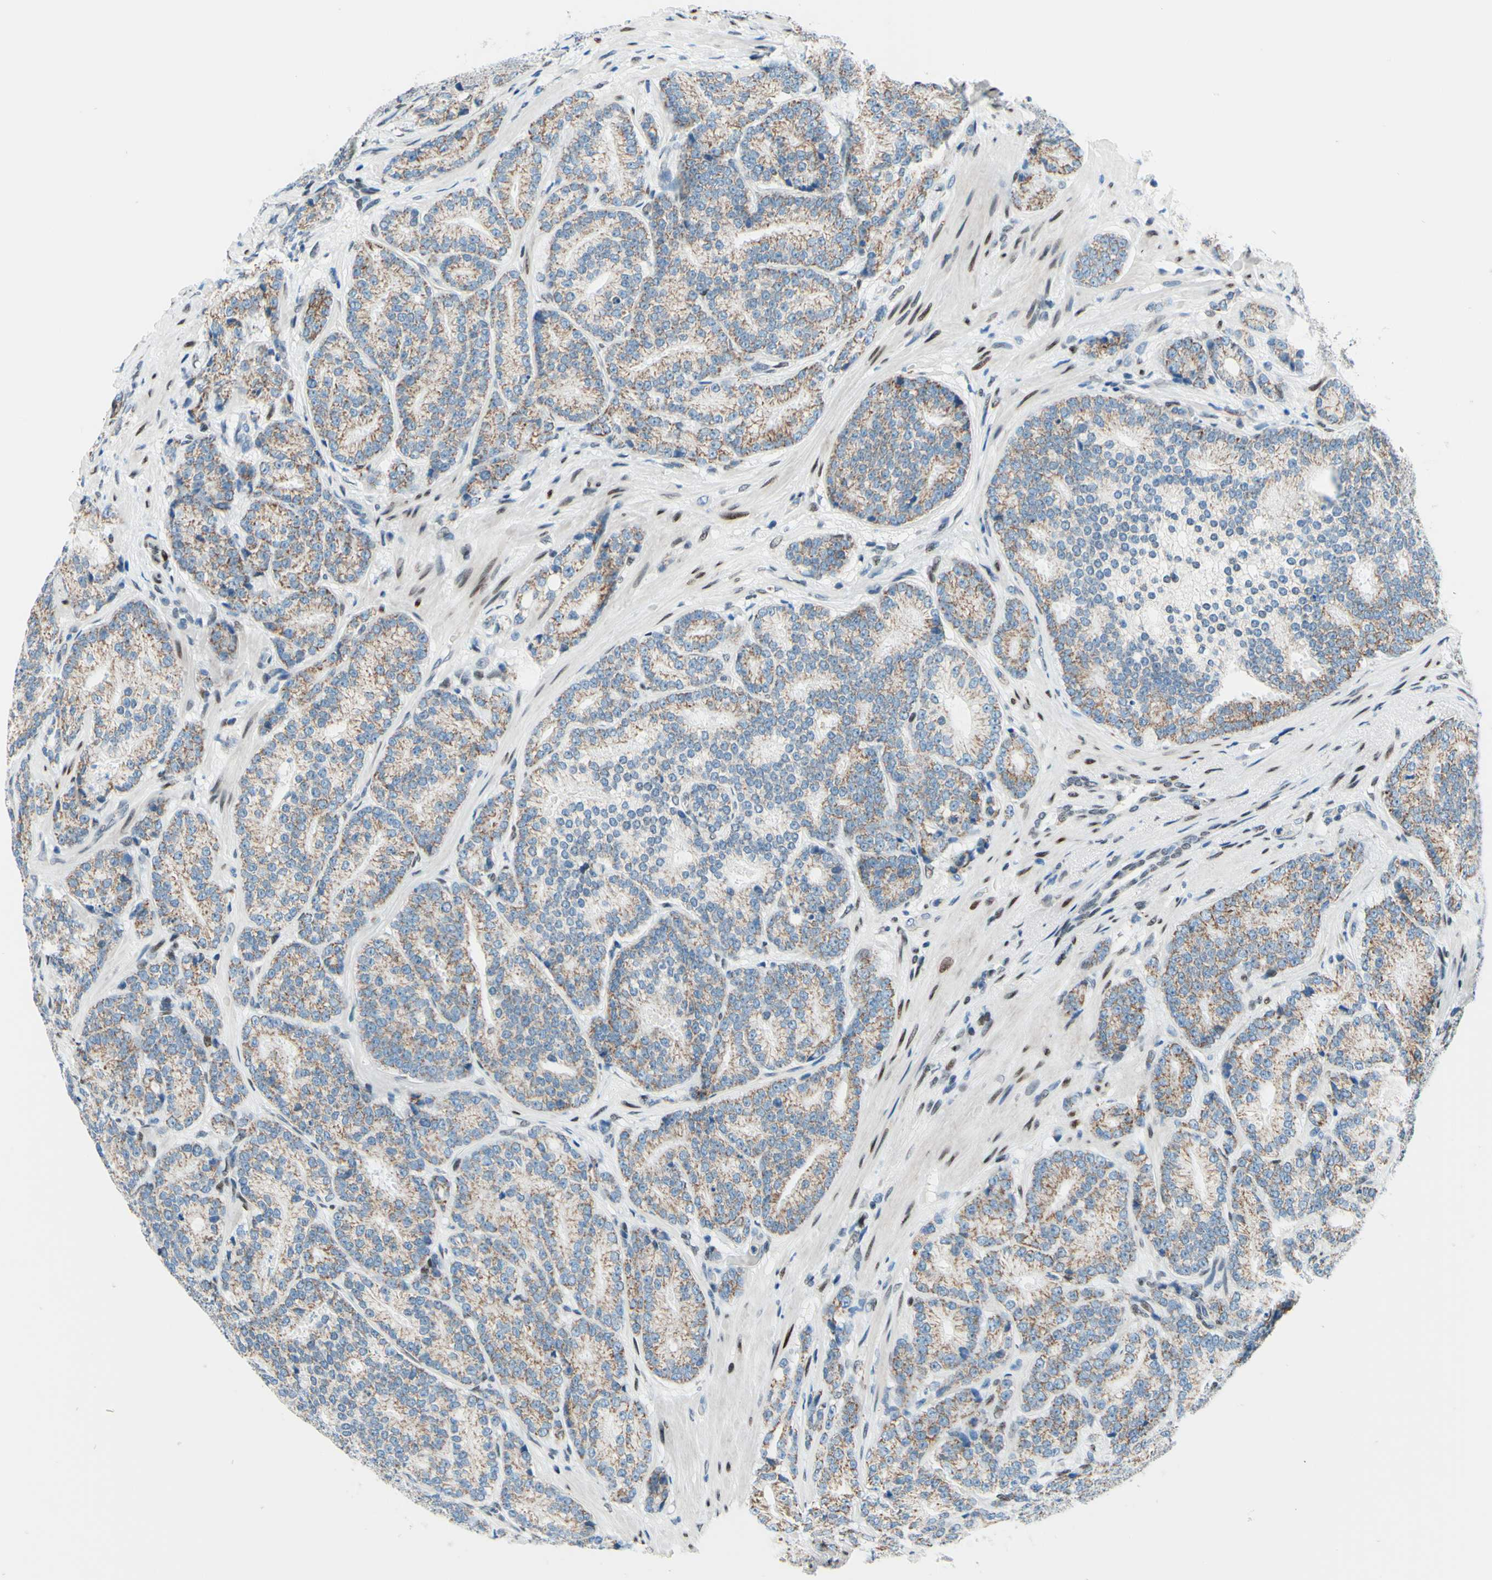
{"staining": {"intensity": "weak", "quantity": ">75%", "location": "cytoplasmic/membranous"}, "tissue": "prostate cancer", "cell_type": "Tumor cells", "image_type": "cancer", "snomed": [{"axis": "morphology", "description": "Adenocarcinoma, High grade"}, {"axis": "topography", "description": "Prostate"}], "caption": "Human adenocarcinoma (high-grade) (prostate) stained with a protein marker displays weak staining in tumor cells.", "gene": "CBX7", "patient": {"sex": "male", "age": 61}}